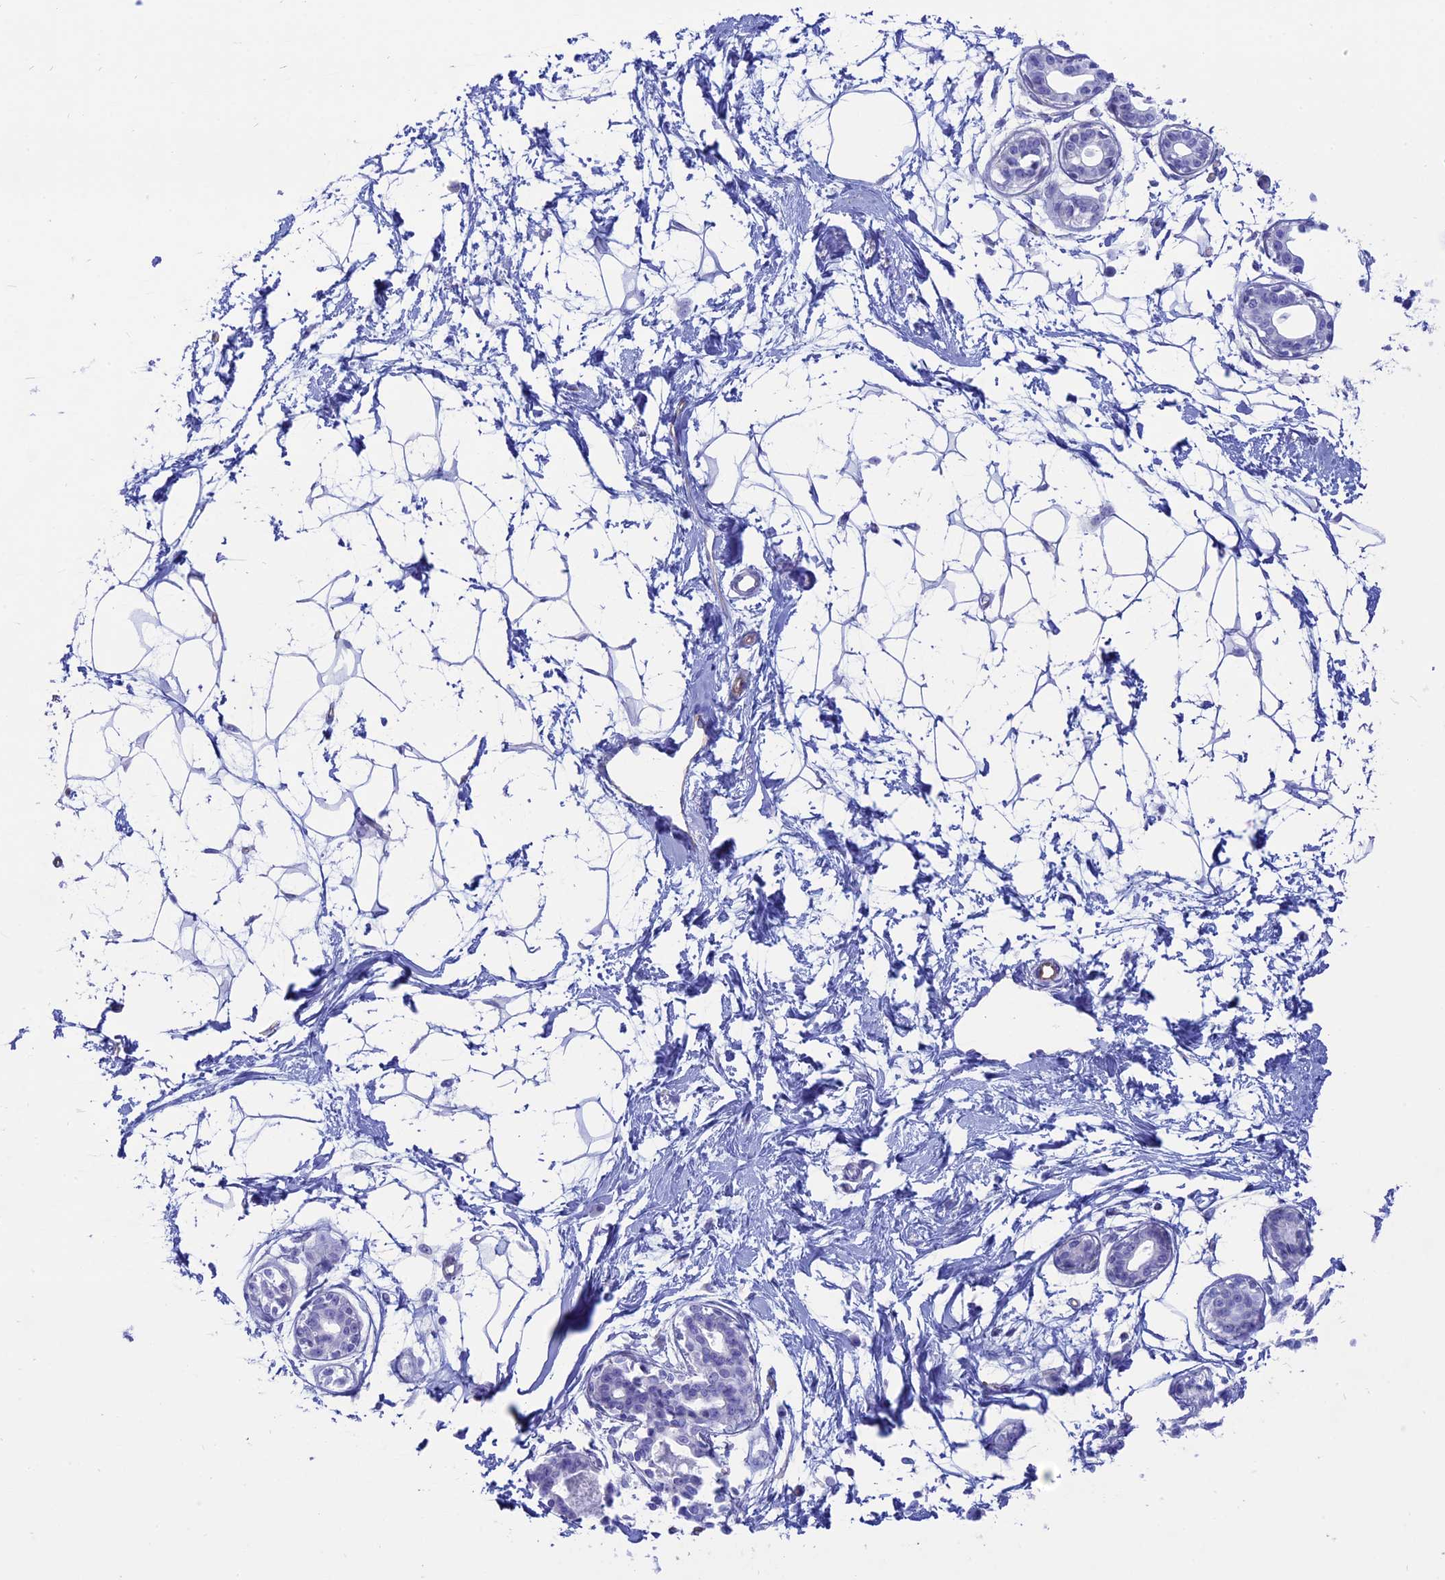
{"staining": {"intensity": "negative", "quantity": "none", "location": "none"}, "tissue": "breast", "cell_type": "Adipocytes", "image_type": "normal", "snomed": [{"axis": "morphology", "description": "Normal tissue, NOS"}, {"axis": "topography", "description": "Breast"}], "caption": "Immunohistochemistry (IHC) of unremarkable human breast reveals no positivity in adipocytes. (Immunohistochemistry, brightfield microscopy, high magnification).", "gene": "OR2AE1", "patient": {"sex": "female", "age": 45}}